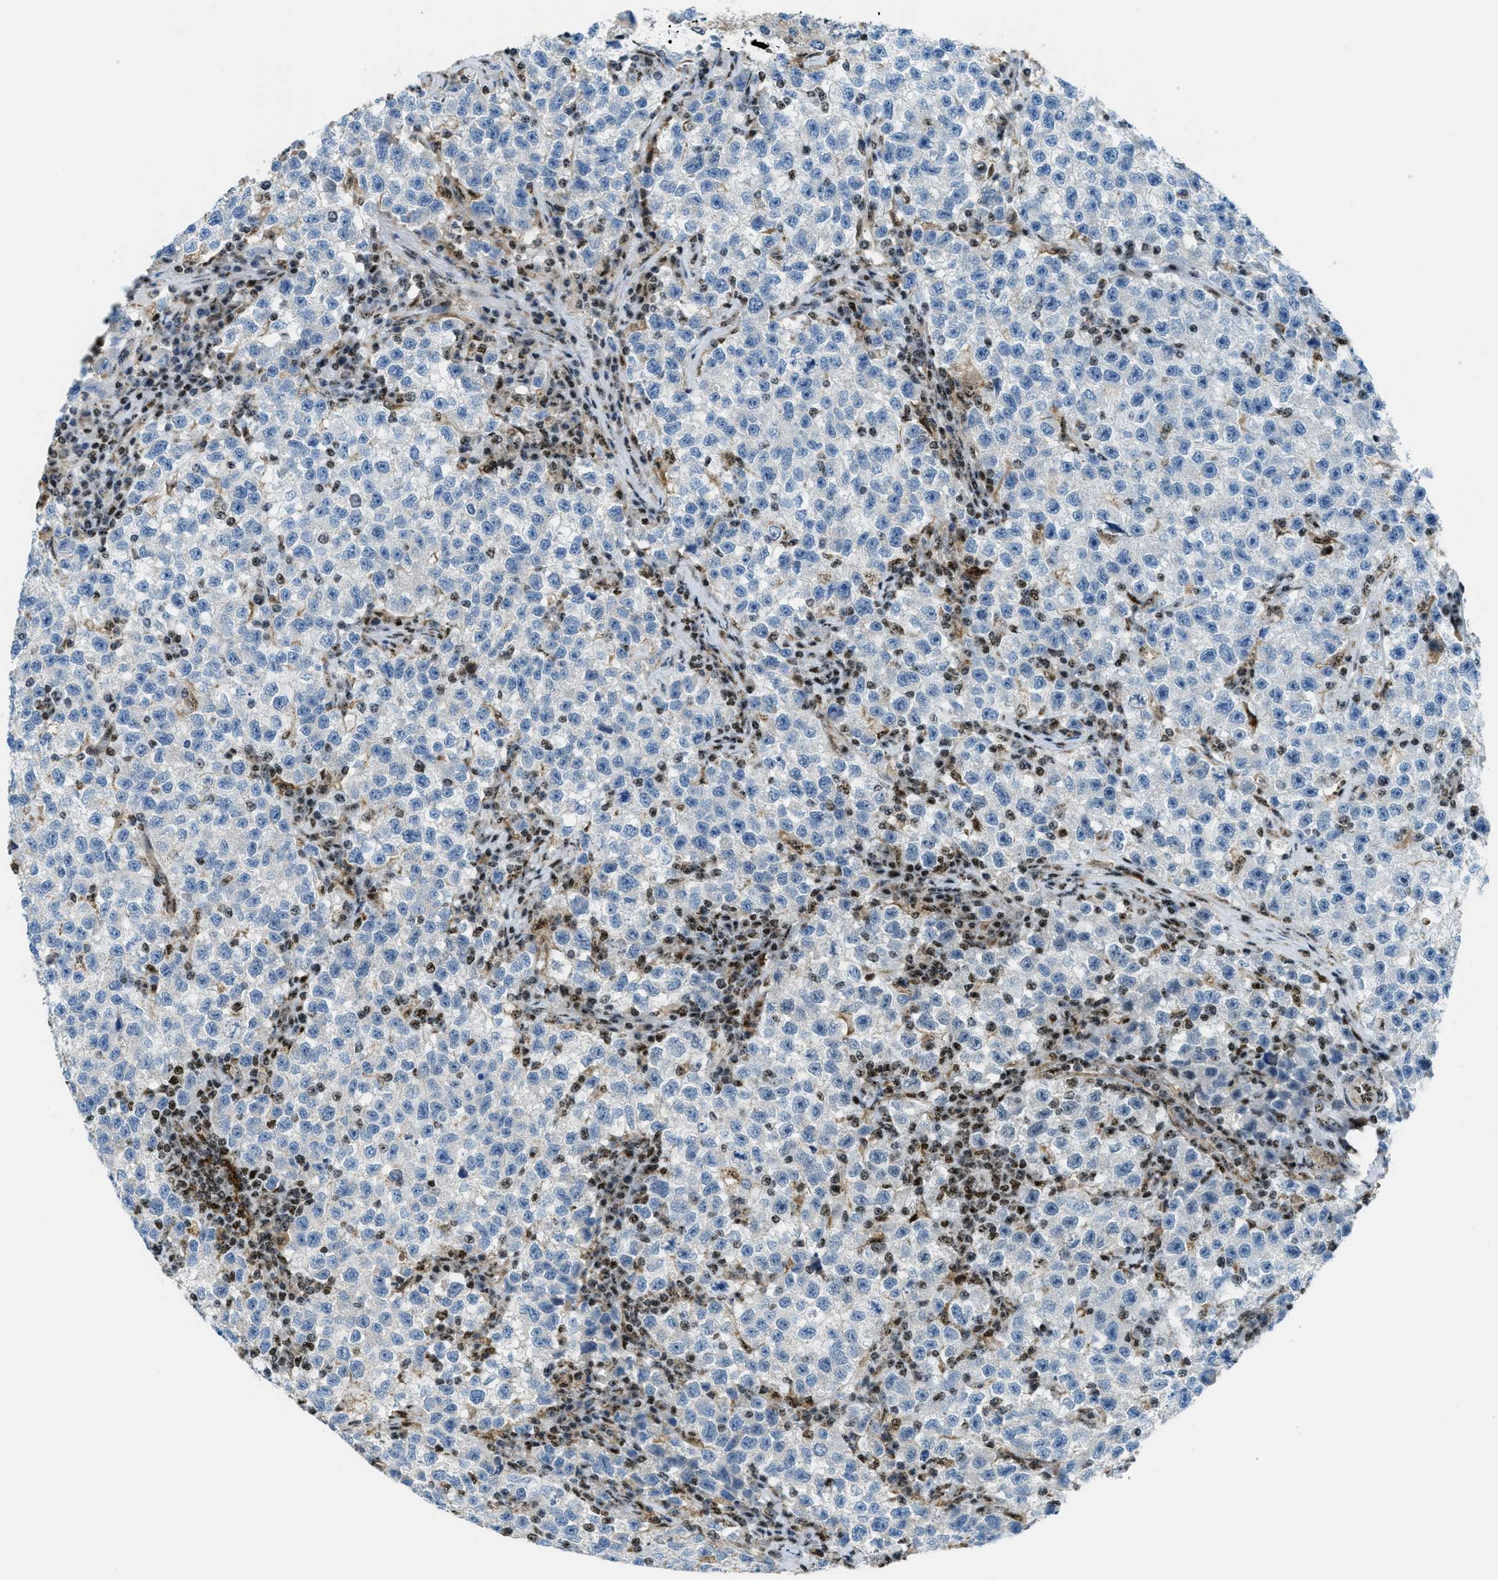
{"staining": {"intensity": "negative", "quantity": "none", "location": "none"}, "tissue": "testis cancer", "cell_type": "Tumor cells", "image_type": "cancer", "snomed": [{"axis": "morphology", "description": "Seminoma, NOS"}, {"axis": "topography", "description": "Testis"}], "caption": "Immunohistochemistry (IHC) photomicrograph of testis cancer (seminoma) stained for a protein (brown), which shows no staining in tumor cells.", "gene": "SP100", "patient": {"sex": "male", "age": 22}}